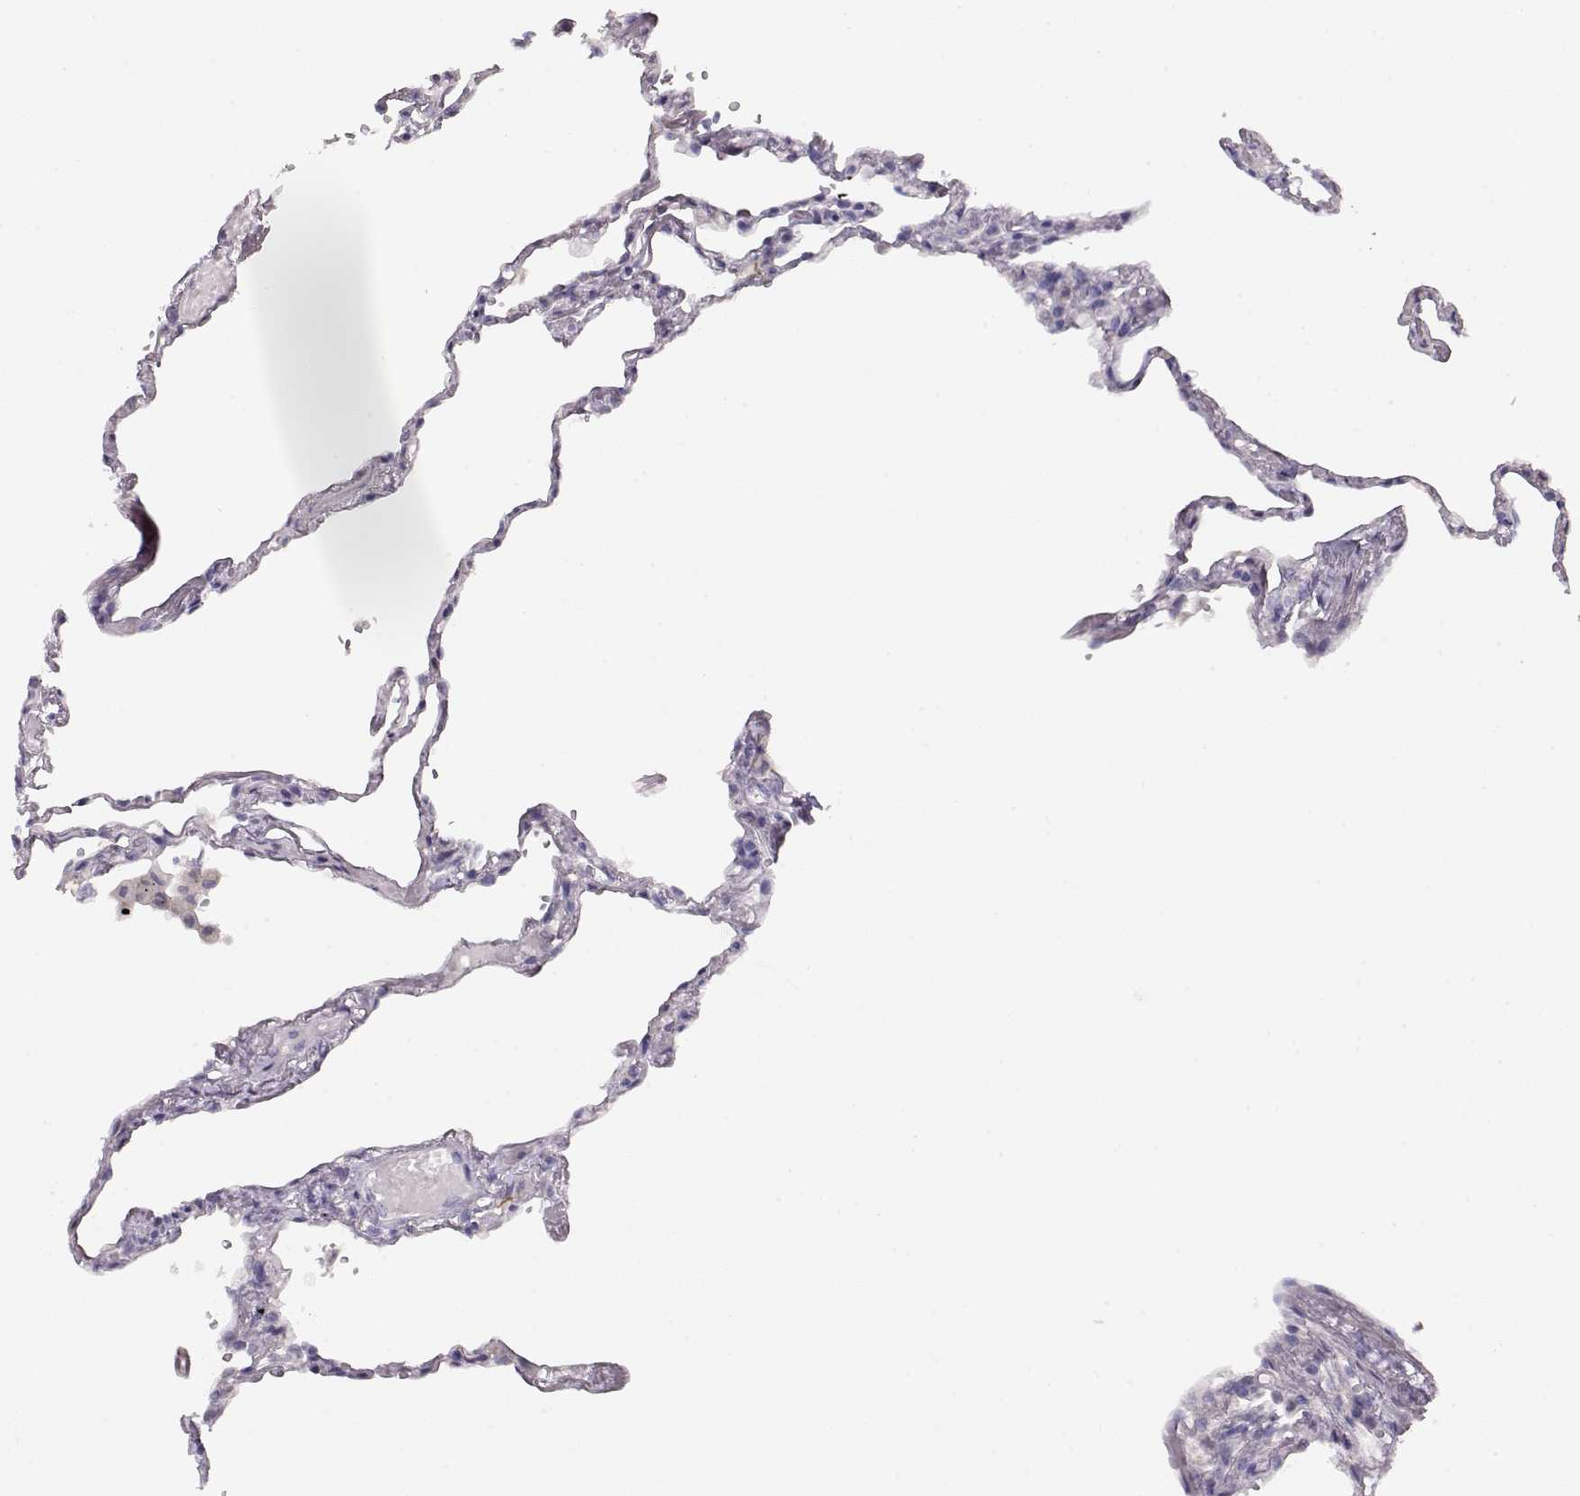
{"staining": {"intensity": "negative", "quantity": "none", "location": "none"}, "tissue": "lung", "cell_type": "Alveolar cells", "image_type": "normal", "snomed": [{"axis": "morphology", "description": "Normal tissue, NOS"}, {"axis": "topography", "description": "Lung"}], "caption": "The image shows no staining of alveolar cells in unremarkable lung. (Stains: DAB IHC with hematoxylin counter stain, Microscopy: brightfield microscopy at high magnification).", "gene": "CCR8", "patient": {"sex": "male", "age": 78}}